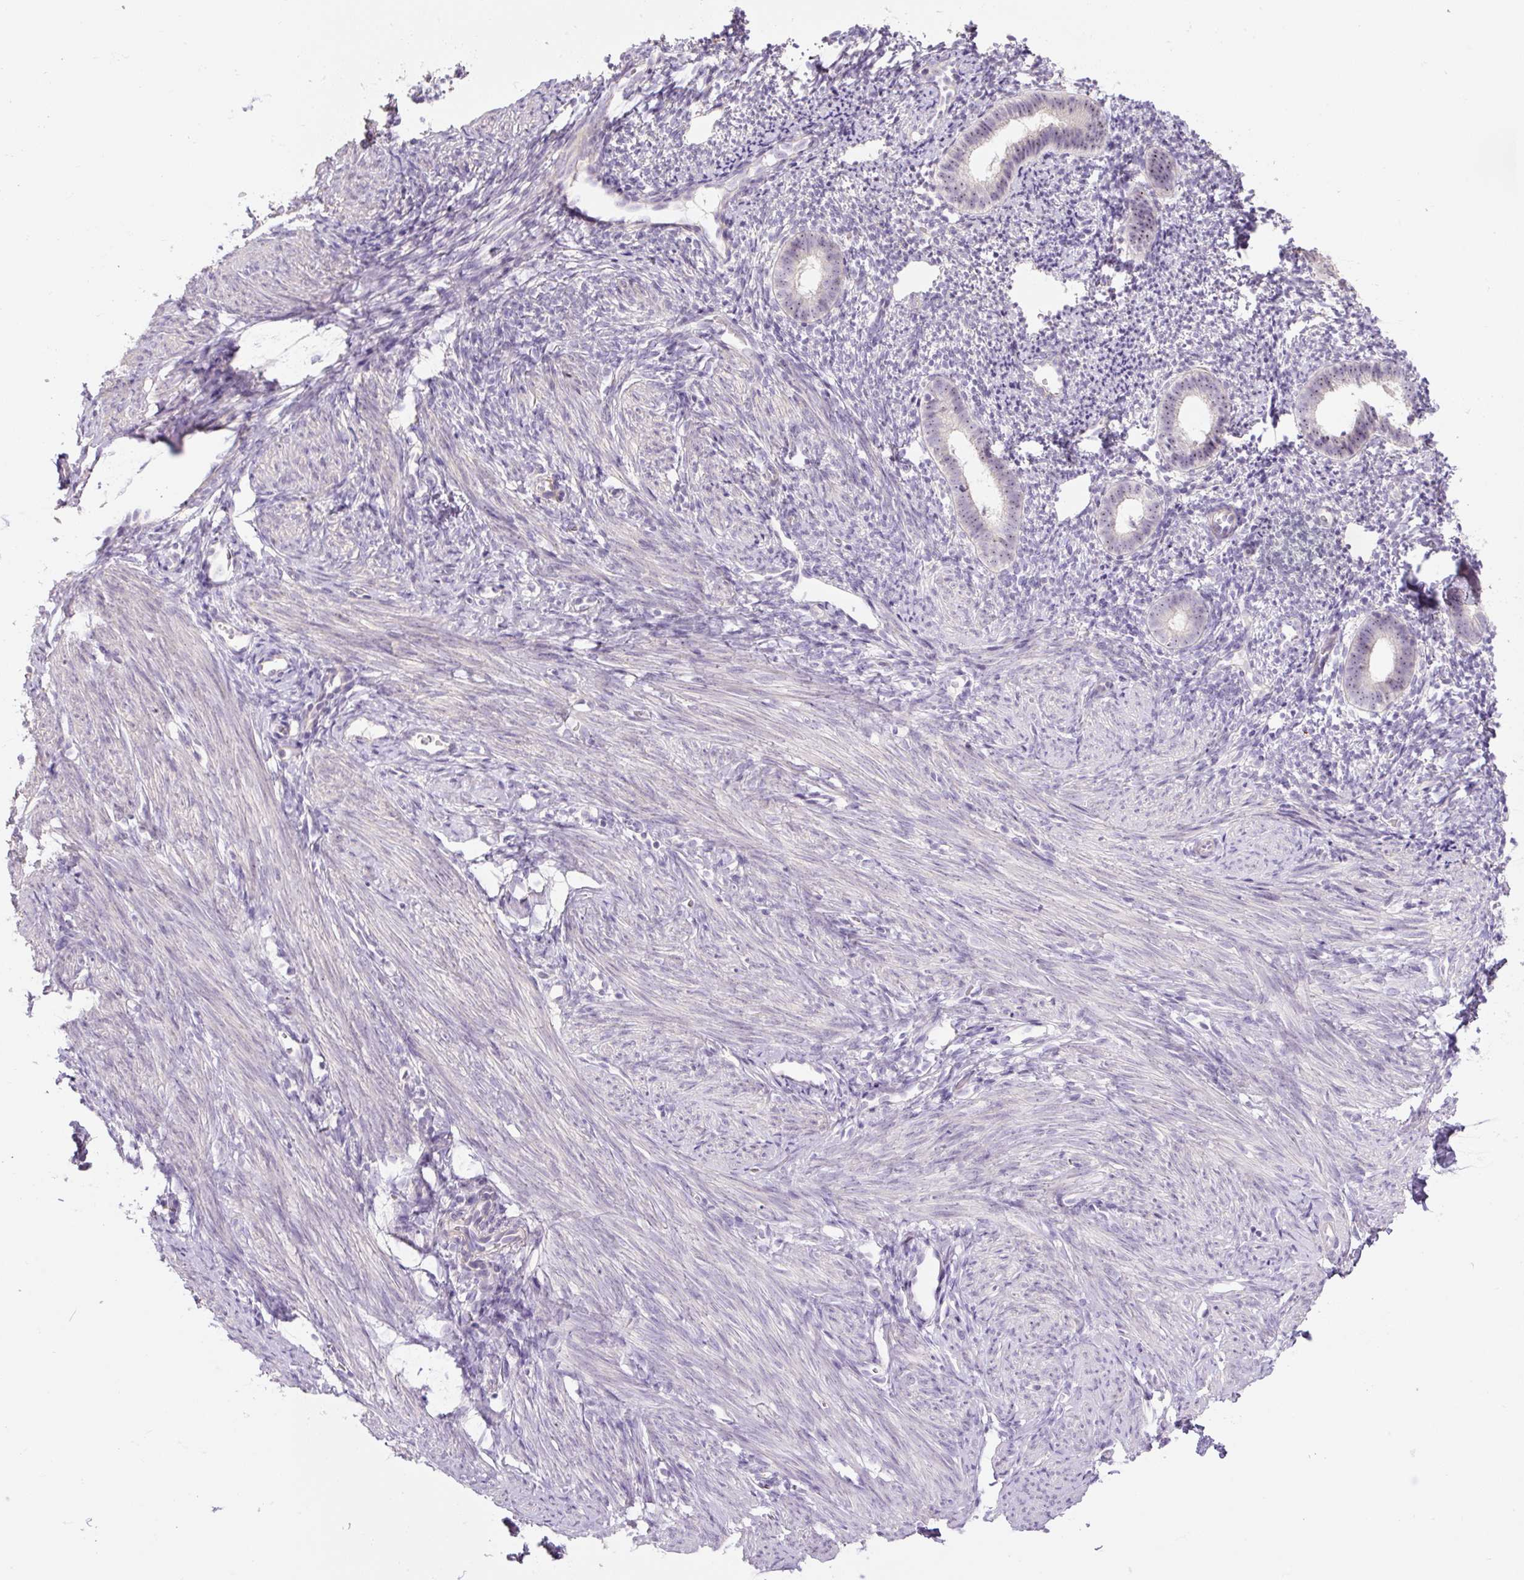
{"staining": {"intensity": "negative", "quantity": "none", "location": "none"}, "tissue": "endometrium", "cell_type": "Cells in endometrial stroma", "image_type": "normal", "snomed": [{"axis": "morphology", "description": "Normal tissue, NOS"}, {"axis": "topography", "description": "Endometrium"}], "caption": "Immunohistochemistry micrograph of benign endometrium stained for a protein (brown), which shows no positivity in cells in endometrial stroma.", "gene": "TMEM151B", "patient": {"sex": "female", "age": 39}}